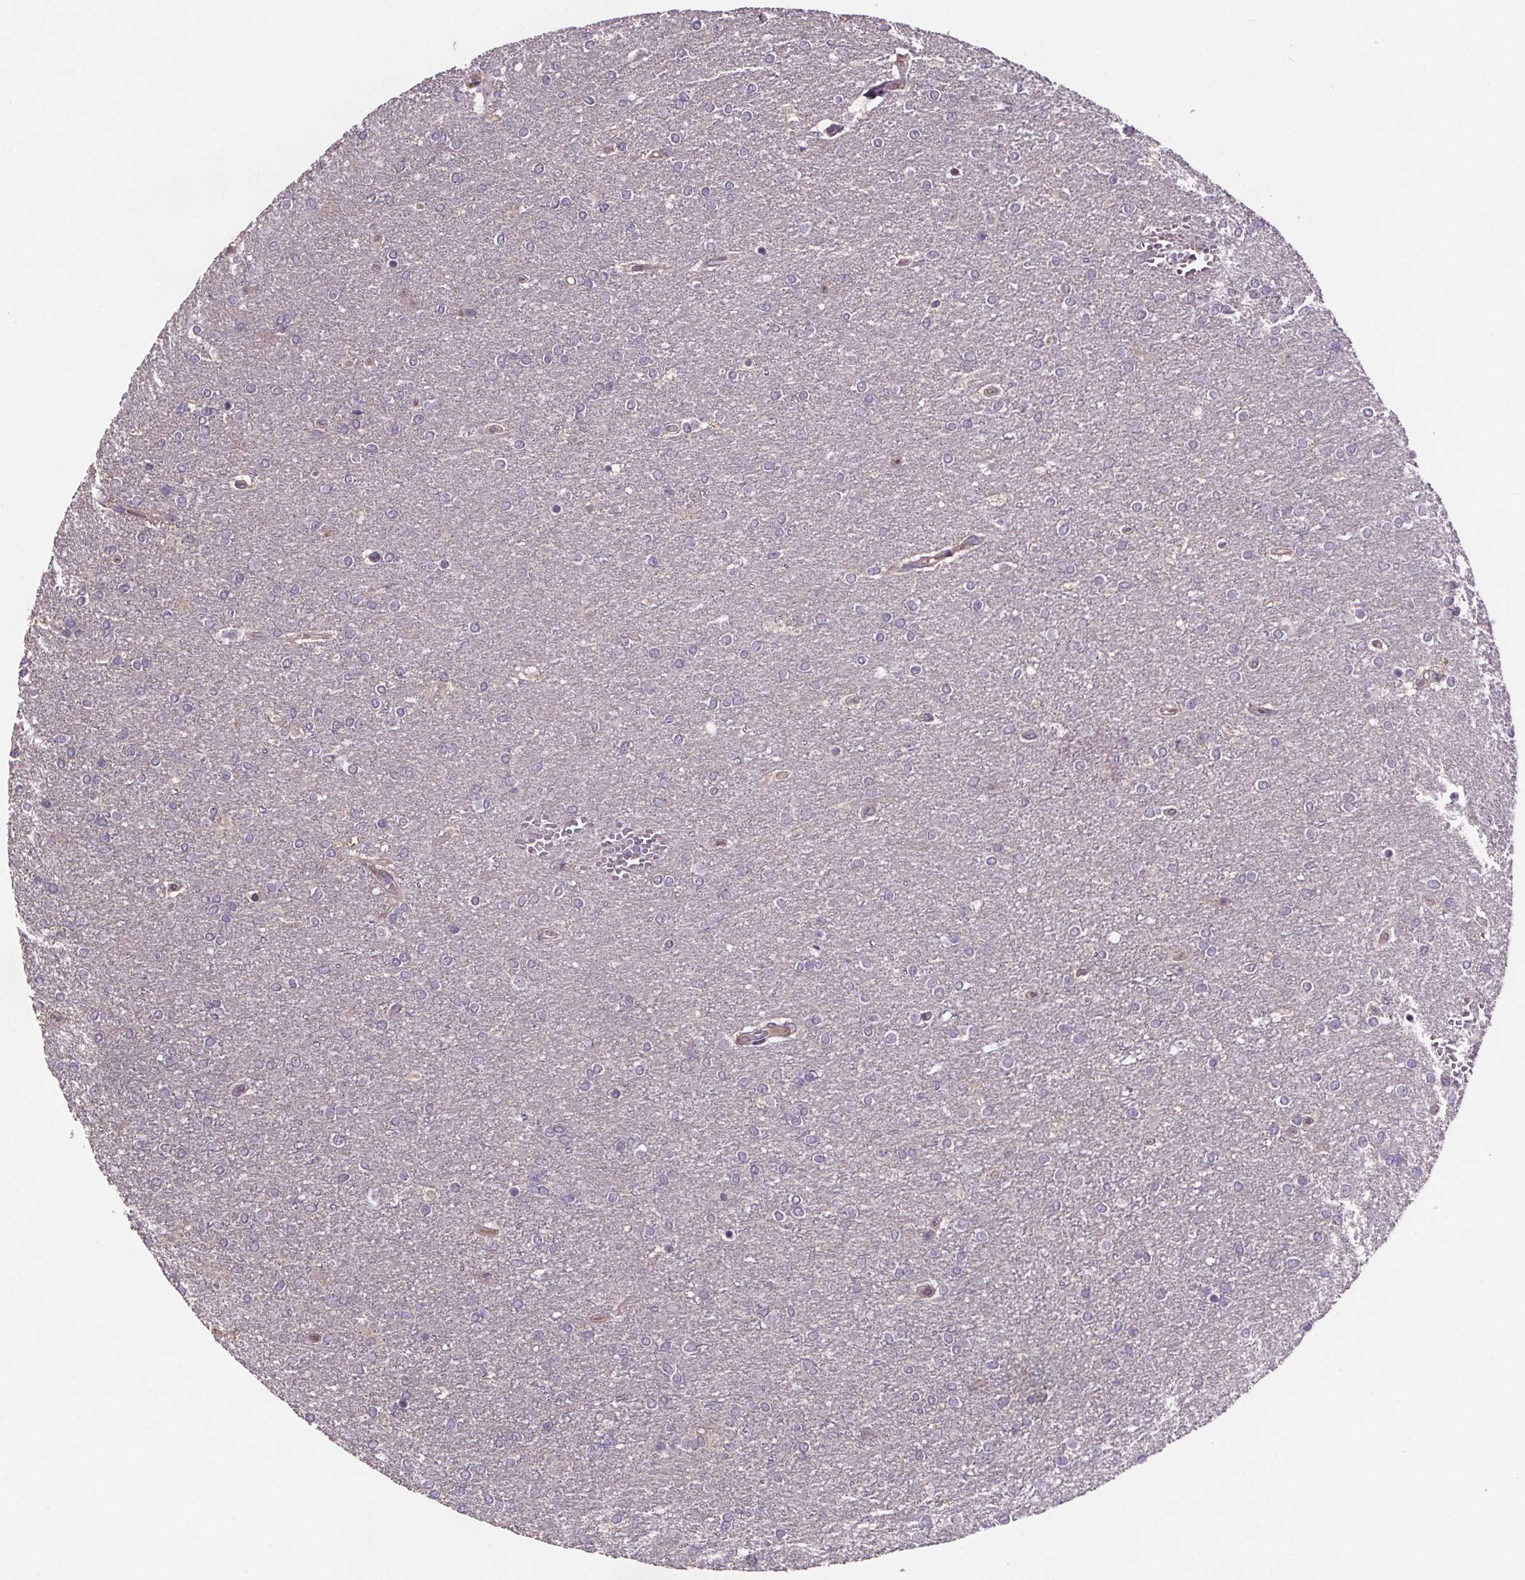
{"staining": {"intensity": "negative", "quantity": "none", "location": "none"}, "tissue": "glioma", "cell_type": "Tumor cells", "image_type": "cancer", "snomed": [{"axis": "morphology", "description": "Glioma, malignant, High grade"}, {"axis": "topography", "description": "Brain"}], "caption": "Immunohistochemistry photomicrograph of neoplastic tissue: human malignant high-grade glioma stained with DAB (3,3'-diaminobenzidine) reveals no significant protein expression in tumor cells.", "gene": "CLN3", "patient": {"sex": "female", "age": 61}}